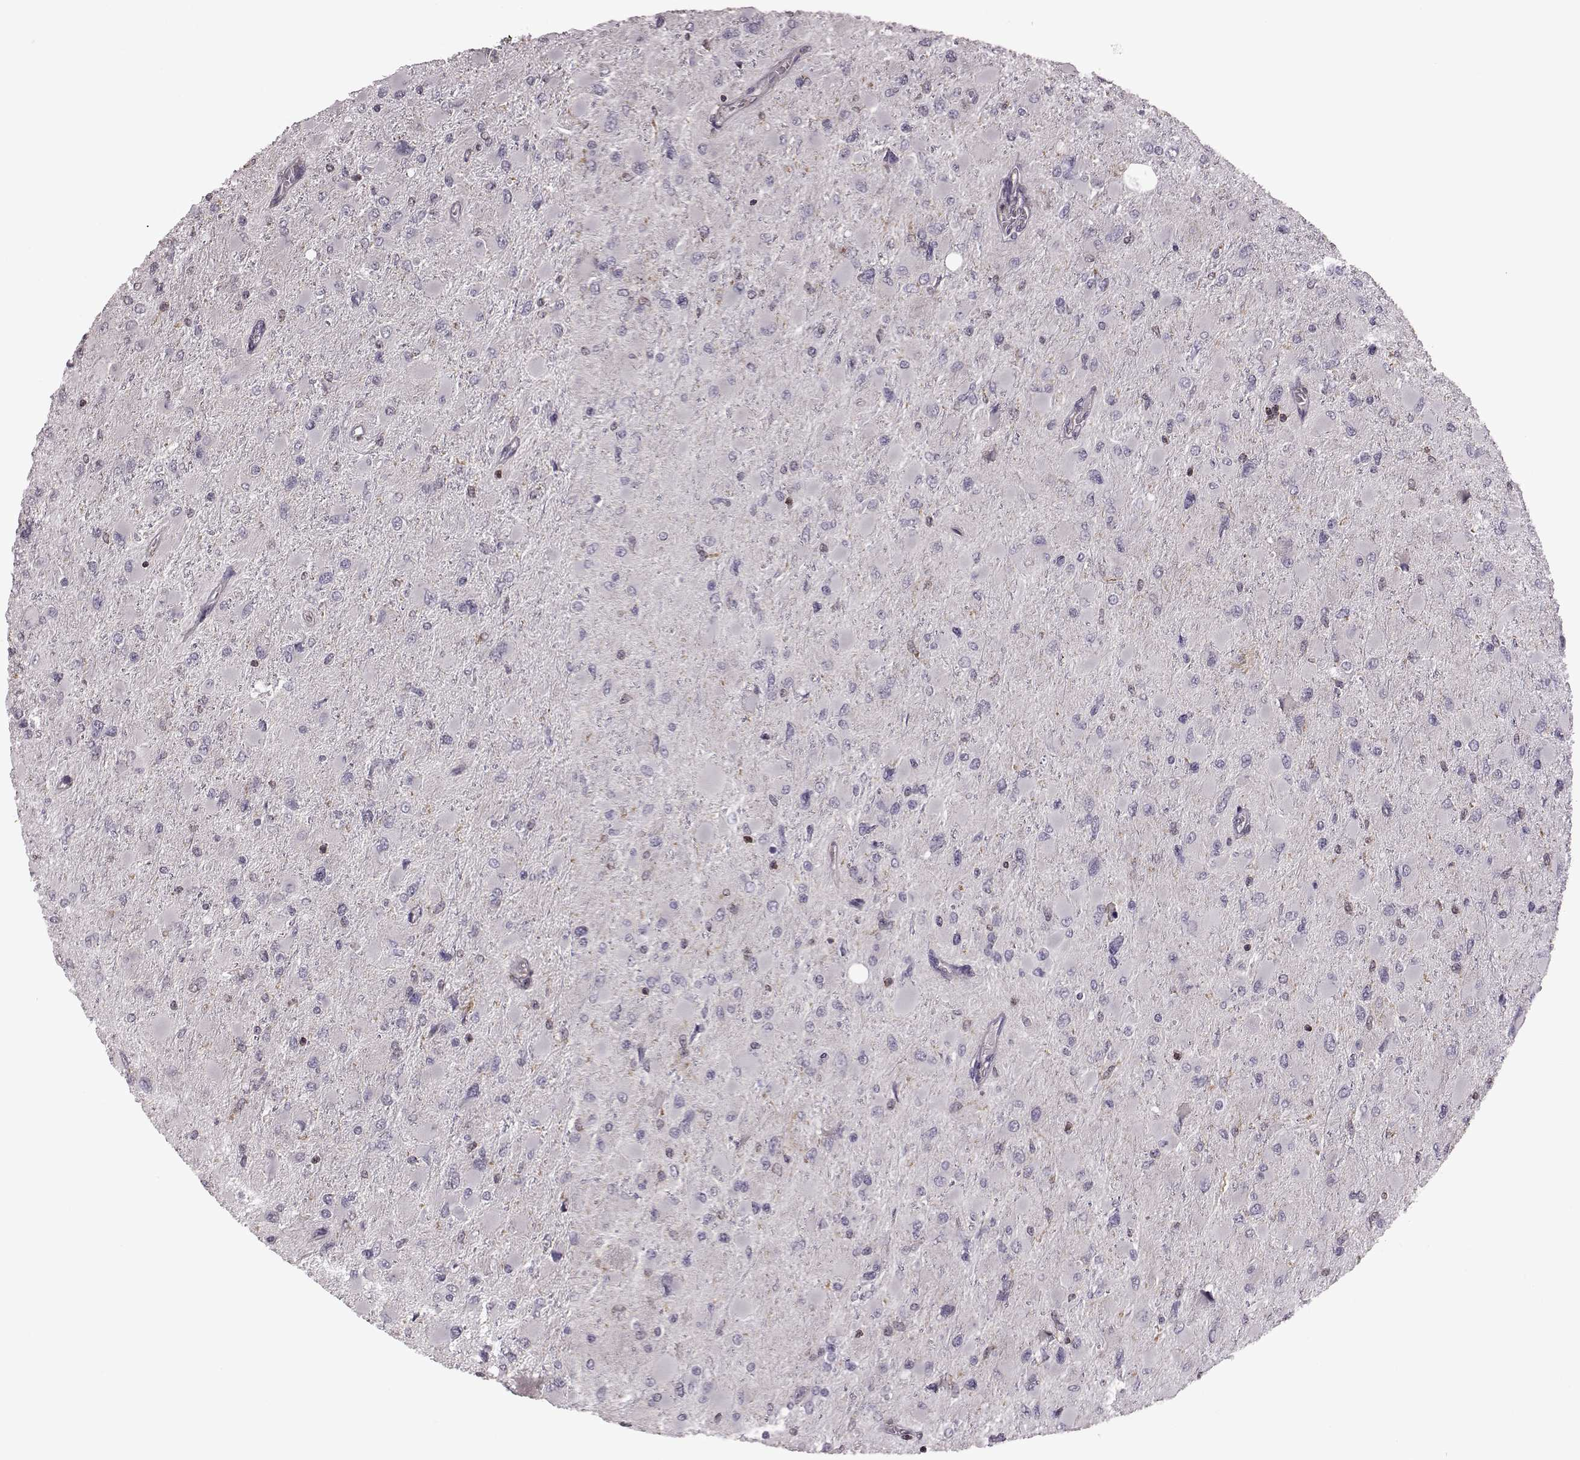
{"staining": {"intensity": "negative", "quantity": "none", "location": "none"}, "tissue": "glioma", "cell_type": "Tumor cells", "image_type": "cancer", "snomed": [{"axis": "morphology", "description": "Glioma, malignant, High grade"}, {"axis": "topography", "description": "Cerebral cortex"}], "caption": "Image shows no protein expression in tumor cells of malignant glioma (high-grade) tissue.", "gene": "CDC42SE1", "patient": {"sex": "female", "age": 36}}